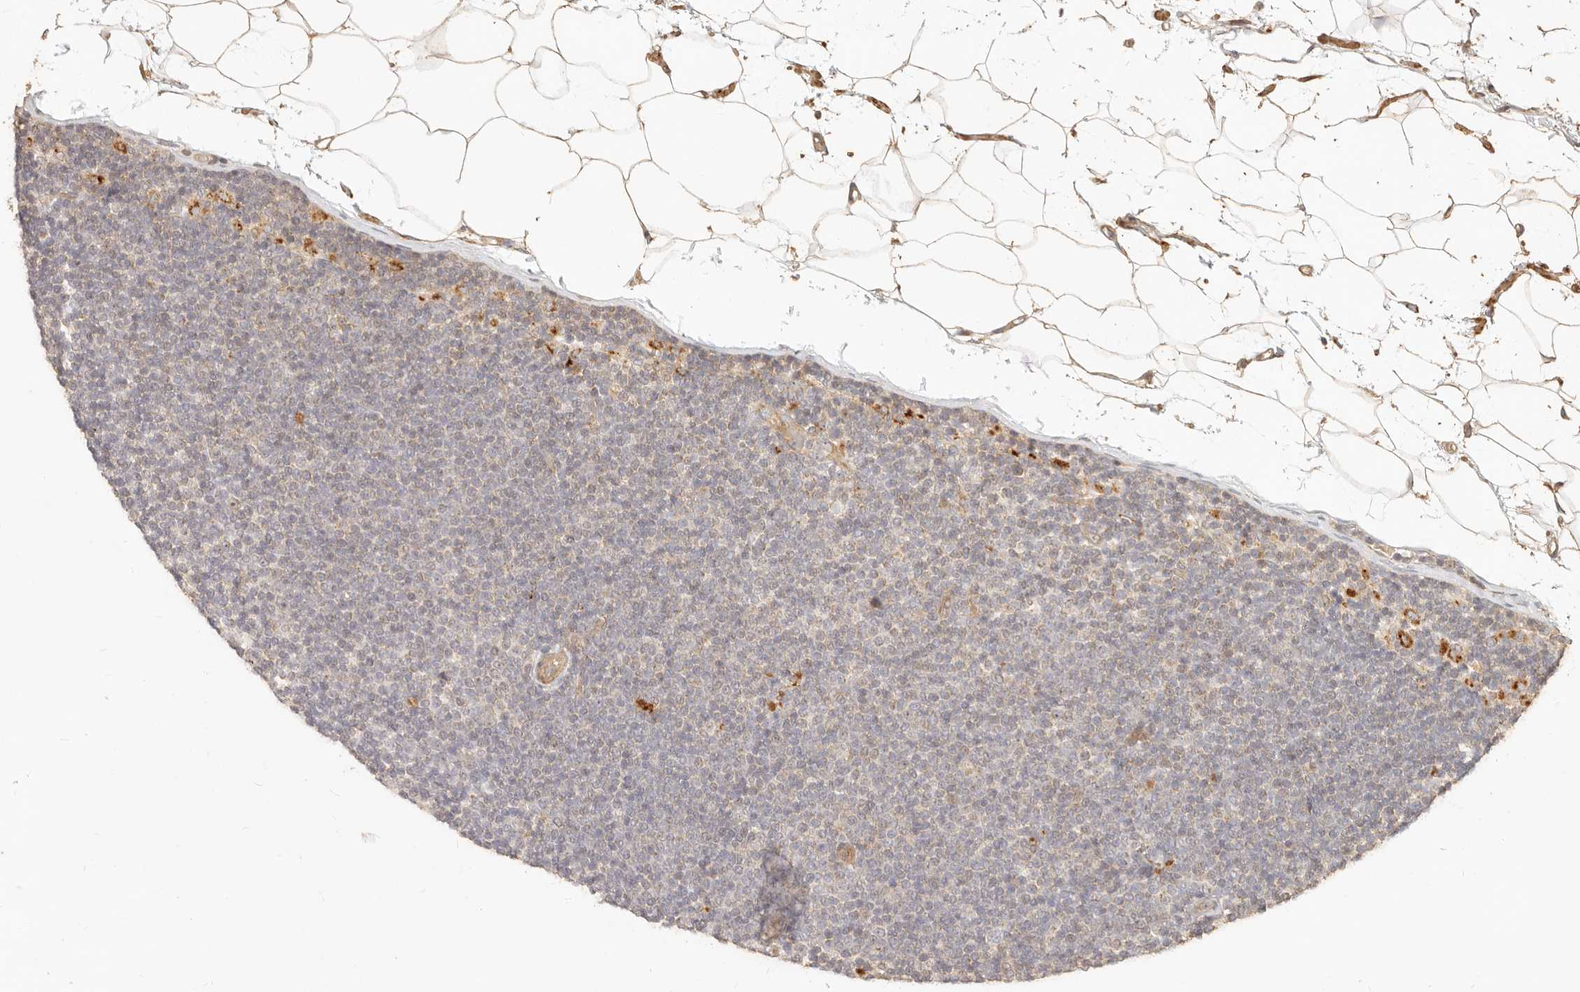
{"staining": {"intensity": "negative", "quantity": "none", "location": "none"}, "tissue": "lymphoma", "cell_type": "Tumor cells", "image_type": "cancer", "snomed": [{"axis": "morphology", "description": "Malignant lymphoma, non-Hodgkin's type, Low grade"}, {"axis": "topography", "description": "Lymph node"}], "caption": "Photomicrograph shows no significant protein positivity in tumor cells of low-grade malignant lymphoma, non-Hodgkin's type.", "gene": "PTPN22", "patient": {"sex": "female", "age": 53}}